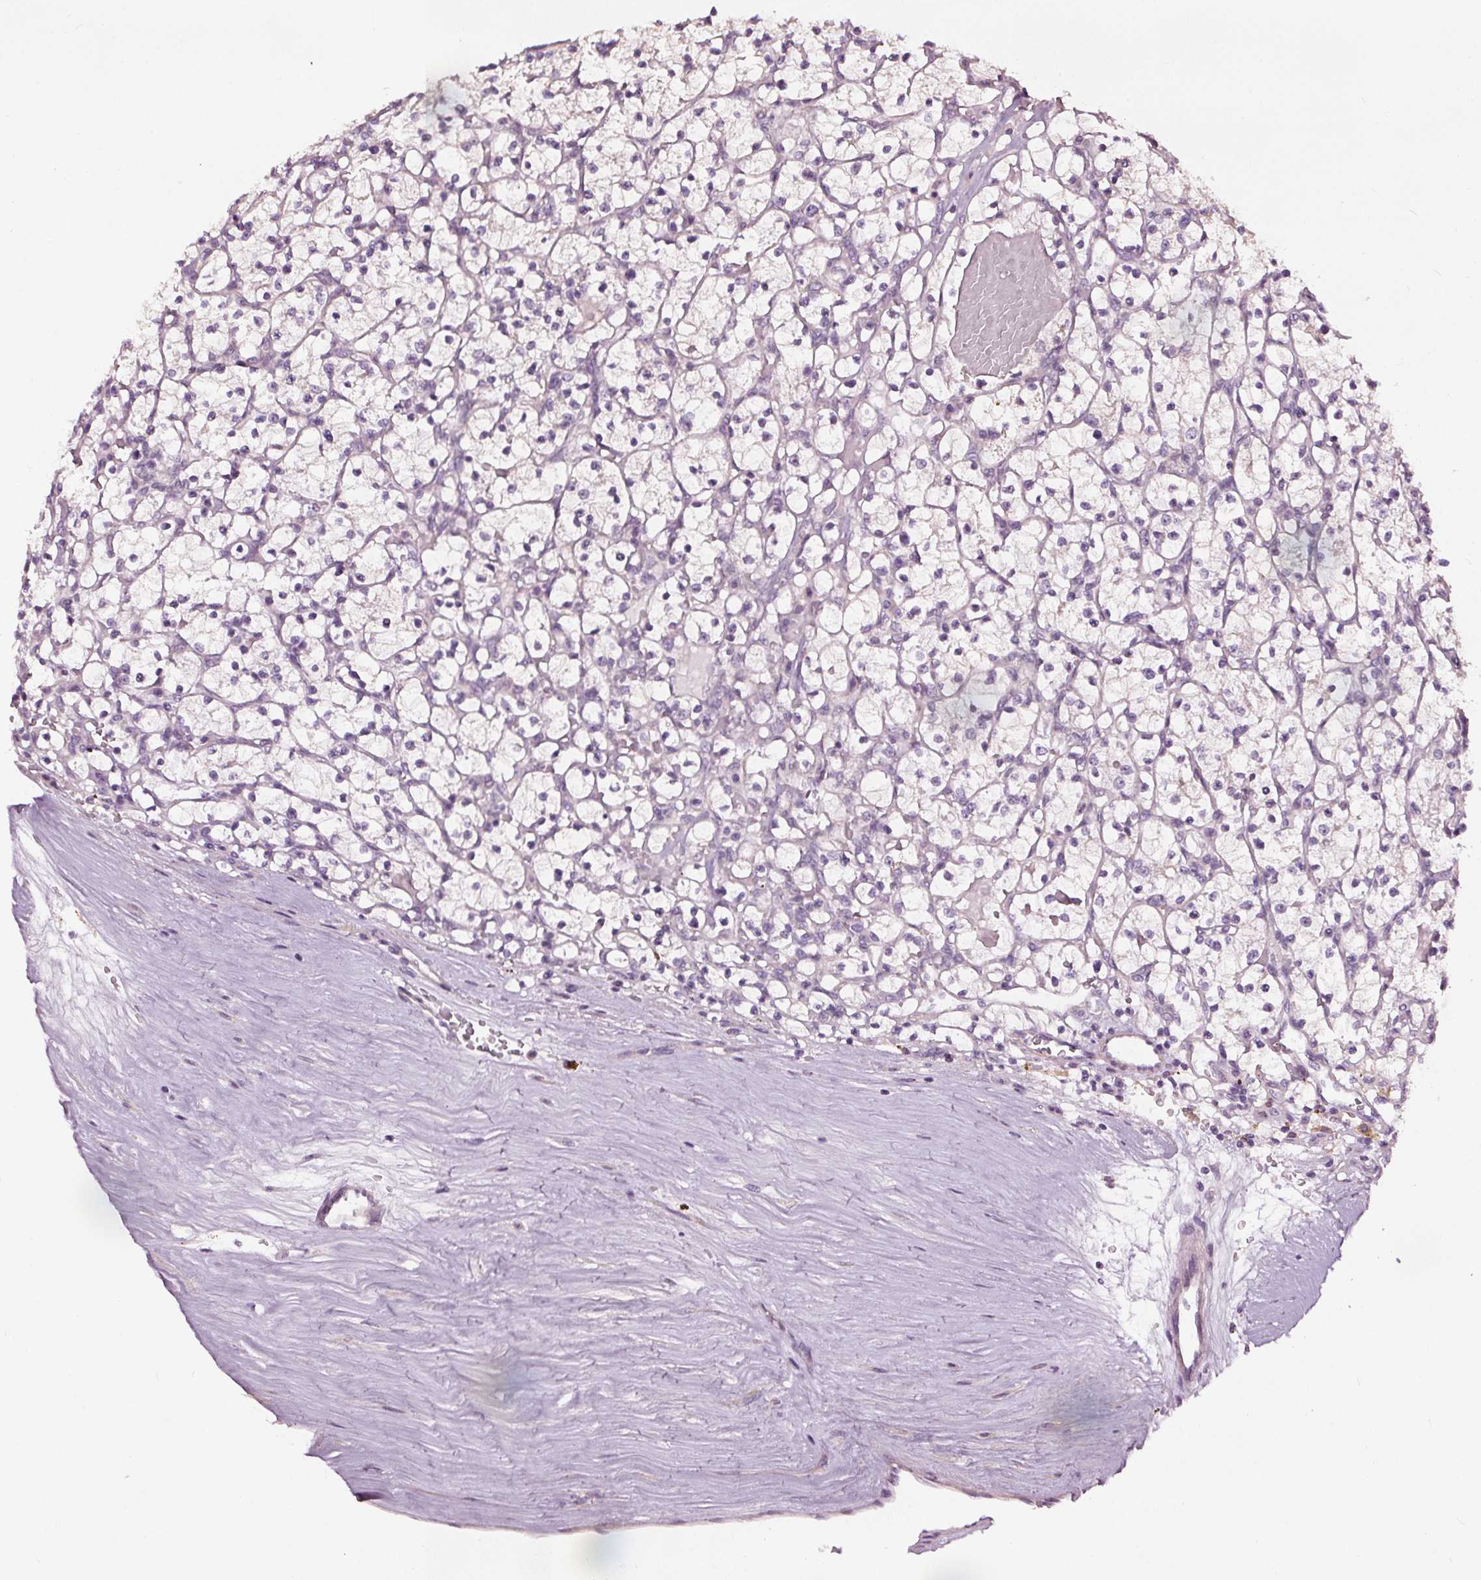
{"staining": {"intensity": "negative", "quantity": "none", "location": "none"}, "tissue": "renal cancer", "cell_type": "Tumor cells", "image_type": "cancer", "snomed": [{"axis": "morphology", "description": "Adenocarcinoma, NOS"}, {"axis": "topography", "description": "Kidney"}], "caption": "High magnification brightfield microscopy of adenocarcinoma (renal) stained with DAB (brown) and counterstained with hematoxylin (blue): tumor cells show no significant staining.", "gene": "RASA1", "patient": {"sex": "female", "age": 64}}